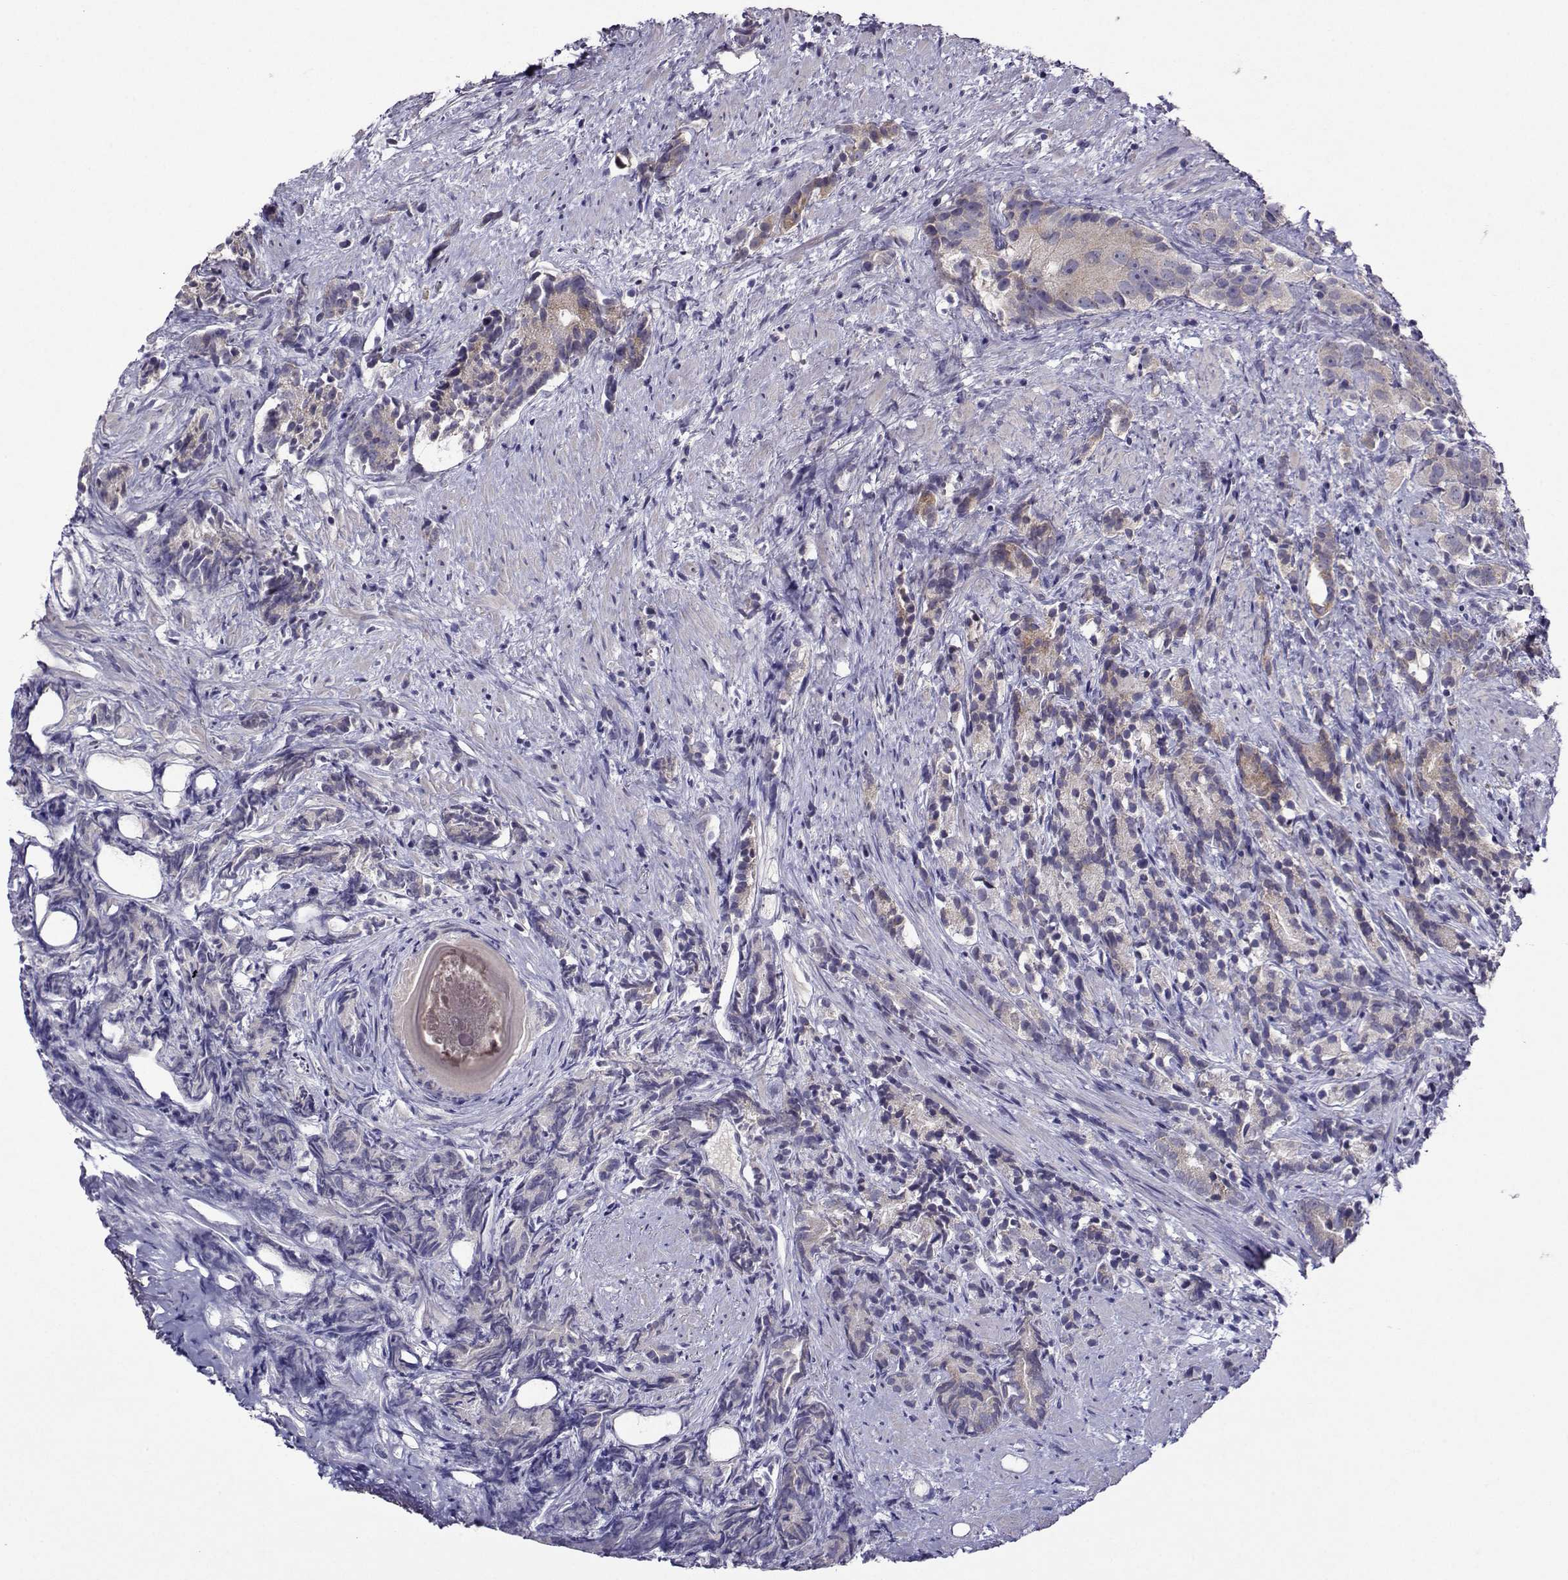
{"staining": {"intensity": "weak", "quantity": "25%-75%", "location": "cytoplasmic/membranous"}, "tissue": "prostate cancer", "cell_type": "Tumor cells", "image_type": "cancer", "snomed": [{"axis": "morphology", "description": "Adenocarcinoma, High grade"}, {"axis": "topography", "description": "Prostate"}], "caption": "A photomicrograph showing weak cytoplasmic/membranous positivity in approximately 25%-75% of tumor cells in adenocarcinoma (high-grade) (prostate), as visualized by brown immunohistochemical staining.", "gene": "DDX20", "patient": {"sex": "male", "age": 90}}